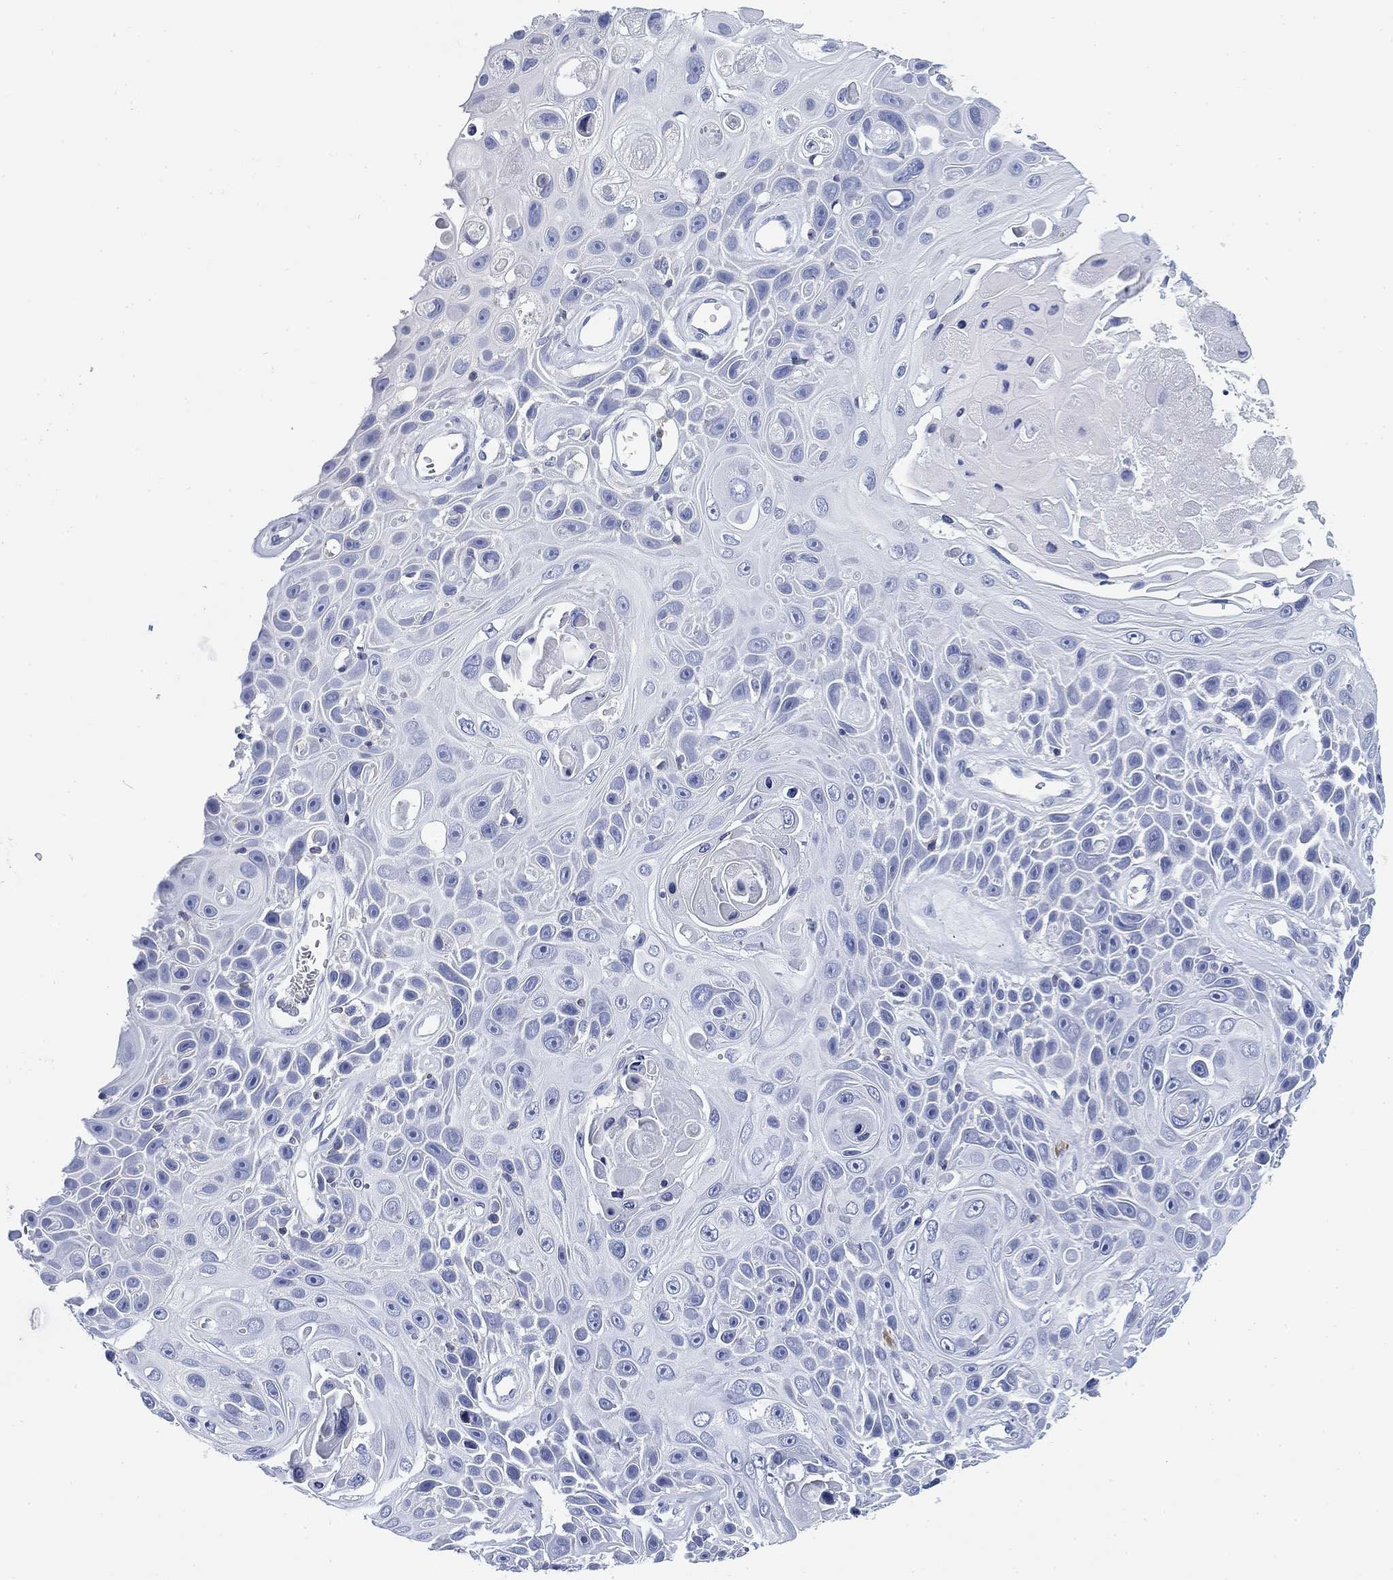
{"staining": {"intensity": "negative", "quantity": "none", "location": "none"}, "tissue": "skin cancer", "cell_type": "Tumor cells", "image_type": "cancer", "snomed": [{"axis": "morphology", "description": "Squamous cell carcinoma, NOS"}, {"axis": "topography", "description": "Skin"}], "caption": "High power microscopy image of an immunohistochemistry (IHC) image of skin cancer (squamous cell carcinoma), revealing no significant staining in tumor cells.", "gene": "FYB1", "patient": {"sex": "male", "age": 82}}